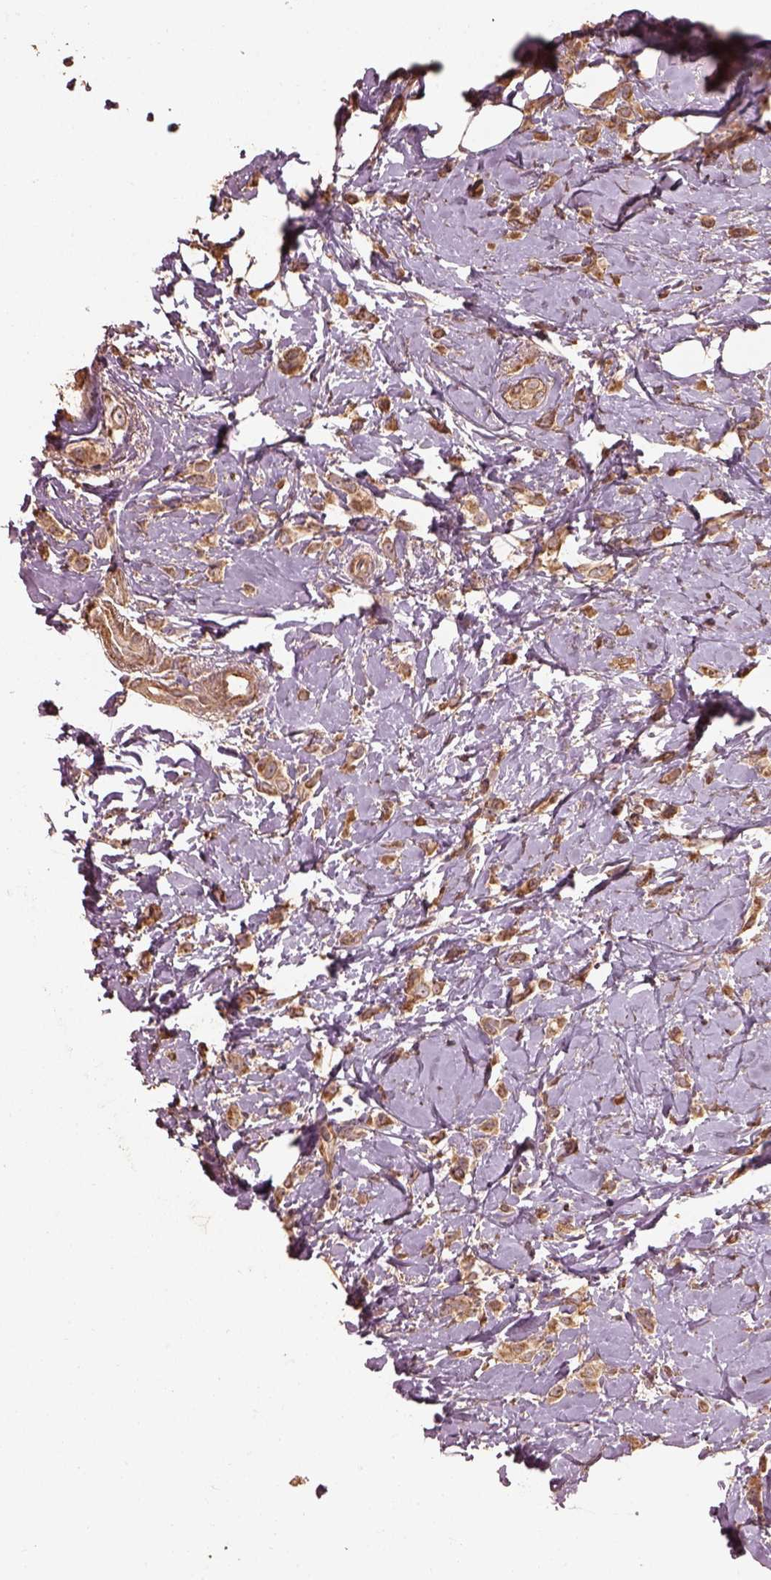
{"staining": {"intensity": "moderate", "quantity": ">75%", "location": "cytoplasmic/membranous"}, "tissue": "breast cancer", "cell_type": "Tumor cells", "image_type": "cancer", "snomed": [{"axis": "morphology", "description": "Lobular carcinoma"}, {"axis": "topography", "description": "Breast"}], "caption": "Moderate cytoplasmic/membranous expression for a protein is identified in approximately >75% of tumor cells of breast cancer (lobular carcinoma) using immunohistochemistry (IHC).", "gene": "METTL4", "patient": {"sex": "female", "age": 66}}